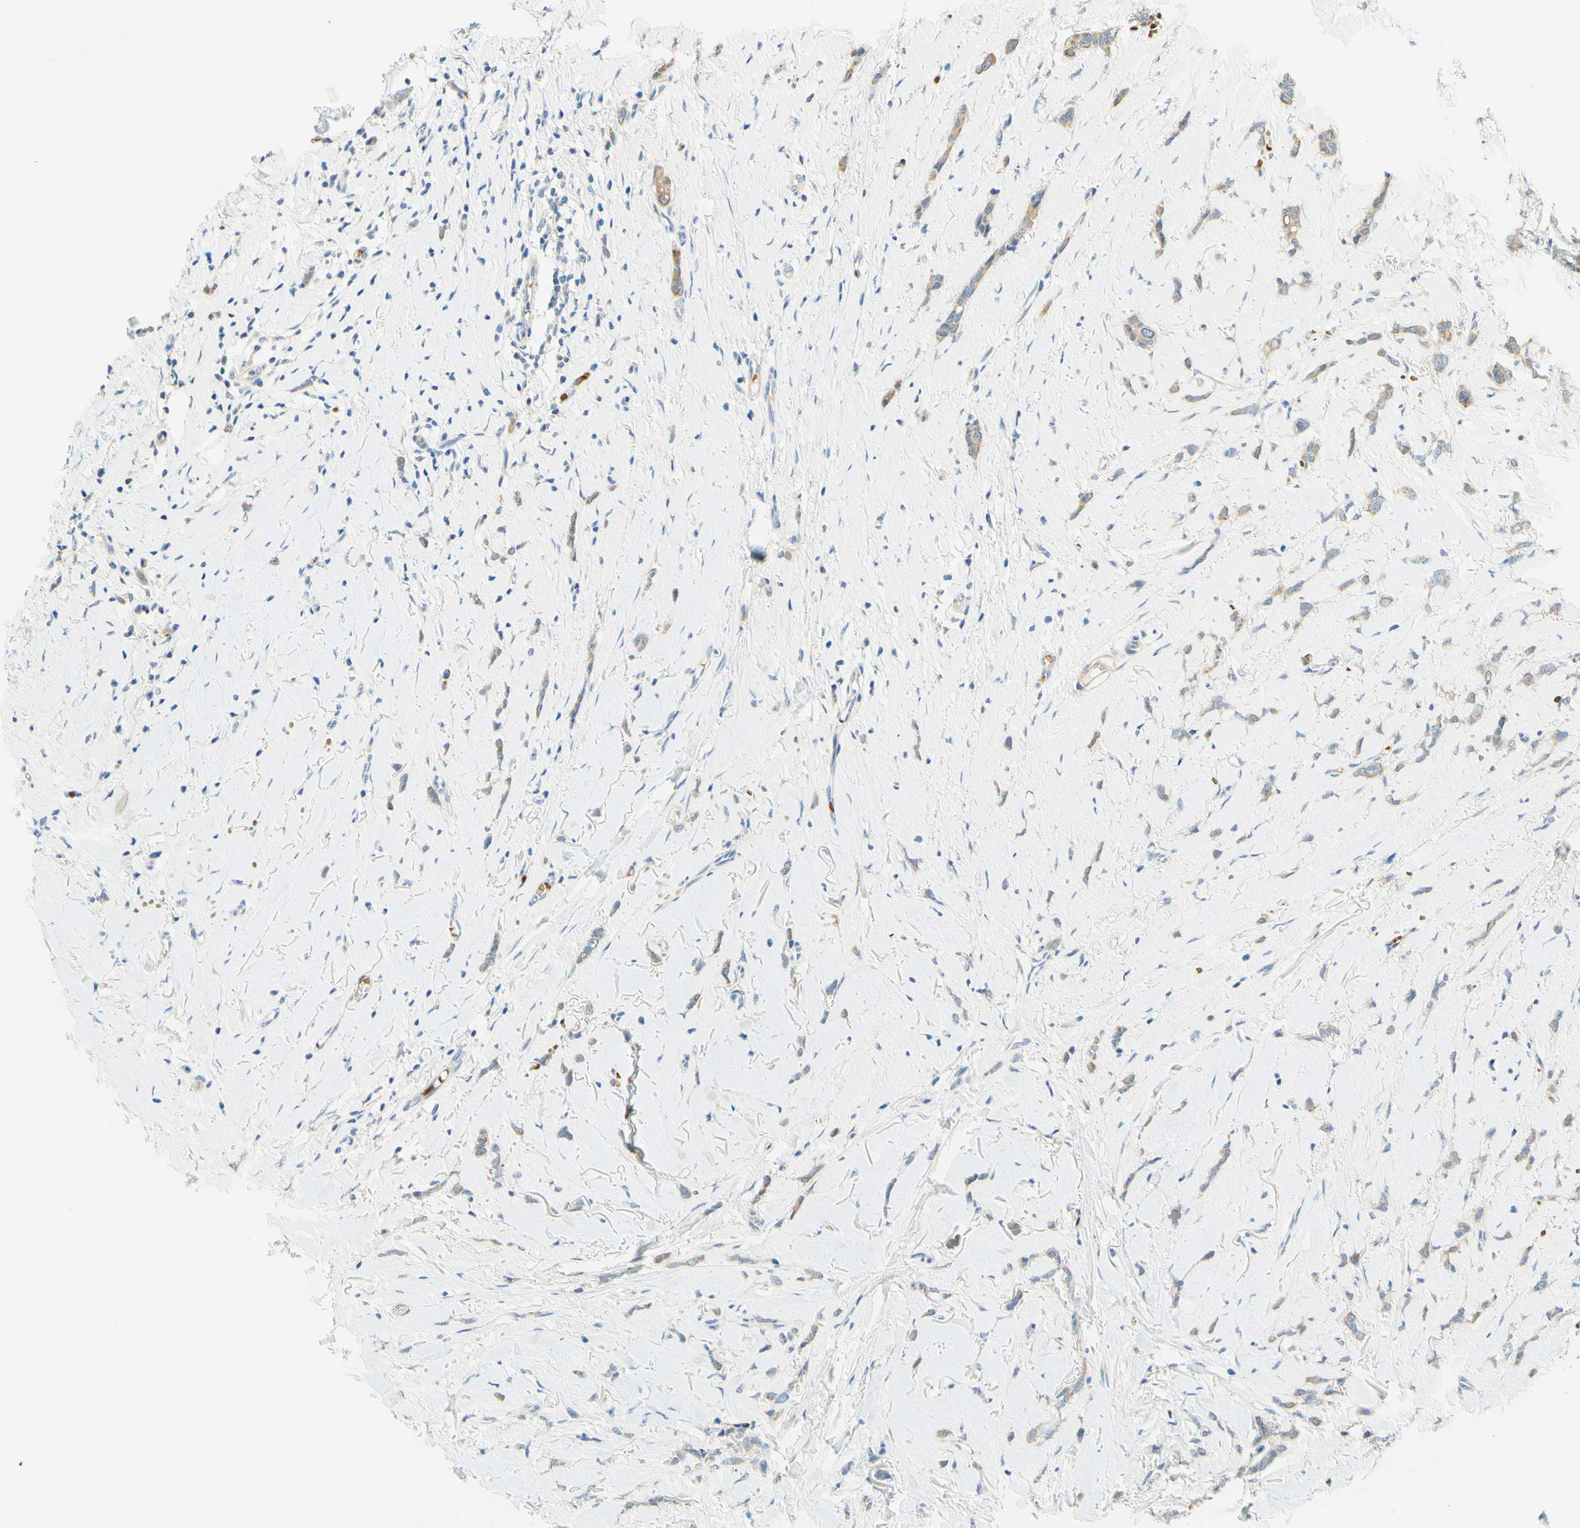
{"staining": {"intensity": "weak", "quantity": ">75%", "location": "cytoplasmic/membranous"}, "tissue": "breast cancer", "cell_type": "Tumor cells", "image_type": "cancer", "snomed": [{"axis": "morphology", "description": "Lobular carcinoma"}, {"axis": "topography", "description": "Skin"}, {"axis": "topography", "description": "Breast"}], "caption": "Breast cancer stained for a protein exhibits weak cytoplasmic/membranous positivity in tumor cells.", "gene": "ENTREP2", "patient": {"sex": "female", "age": 46}}